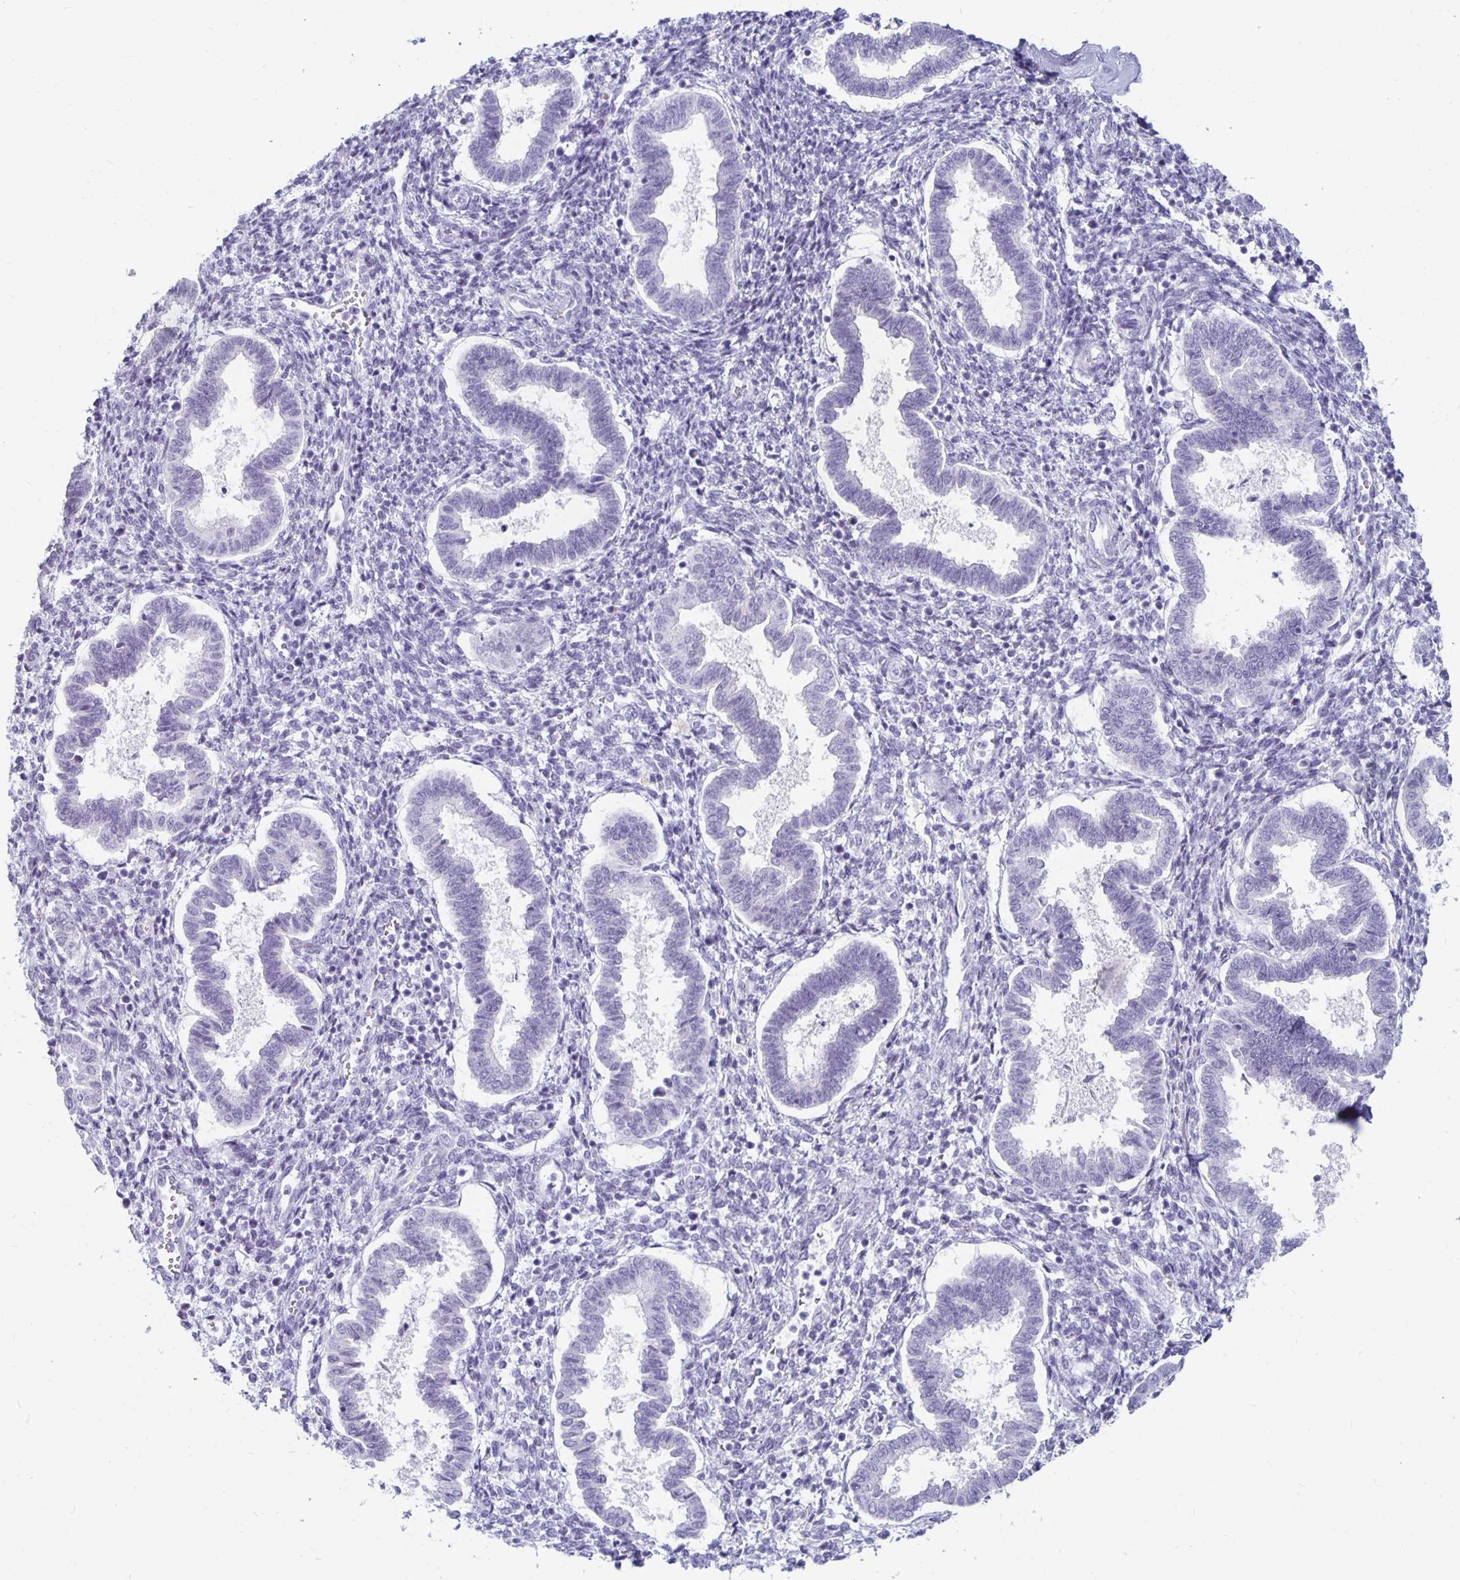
{"staining": {"intensity": "negative", "quantity": "none", "location": "none"}, "tissue": "endometrium", "cell_type": "Cells in endometrial stroma", "image_type": "normal", "snomed": [{"axis": "morphology", "description": "Normal tissue, NOS"}, {"axis": "topography", "description": "Endometrium"}], "caption": "A photomicrograph of endometrium stained for a protein displays no brown staining in cells in endometrial stroma. (DAB (3,3'-diaminobenzidine) IHC visualized using brightfield microscopy, high magnification).", "gene": "KCNQ2", "patient": {"sex": "female", "age": 24}}